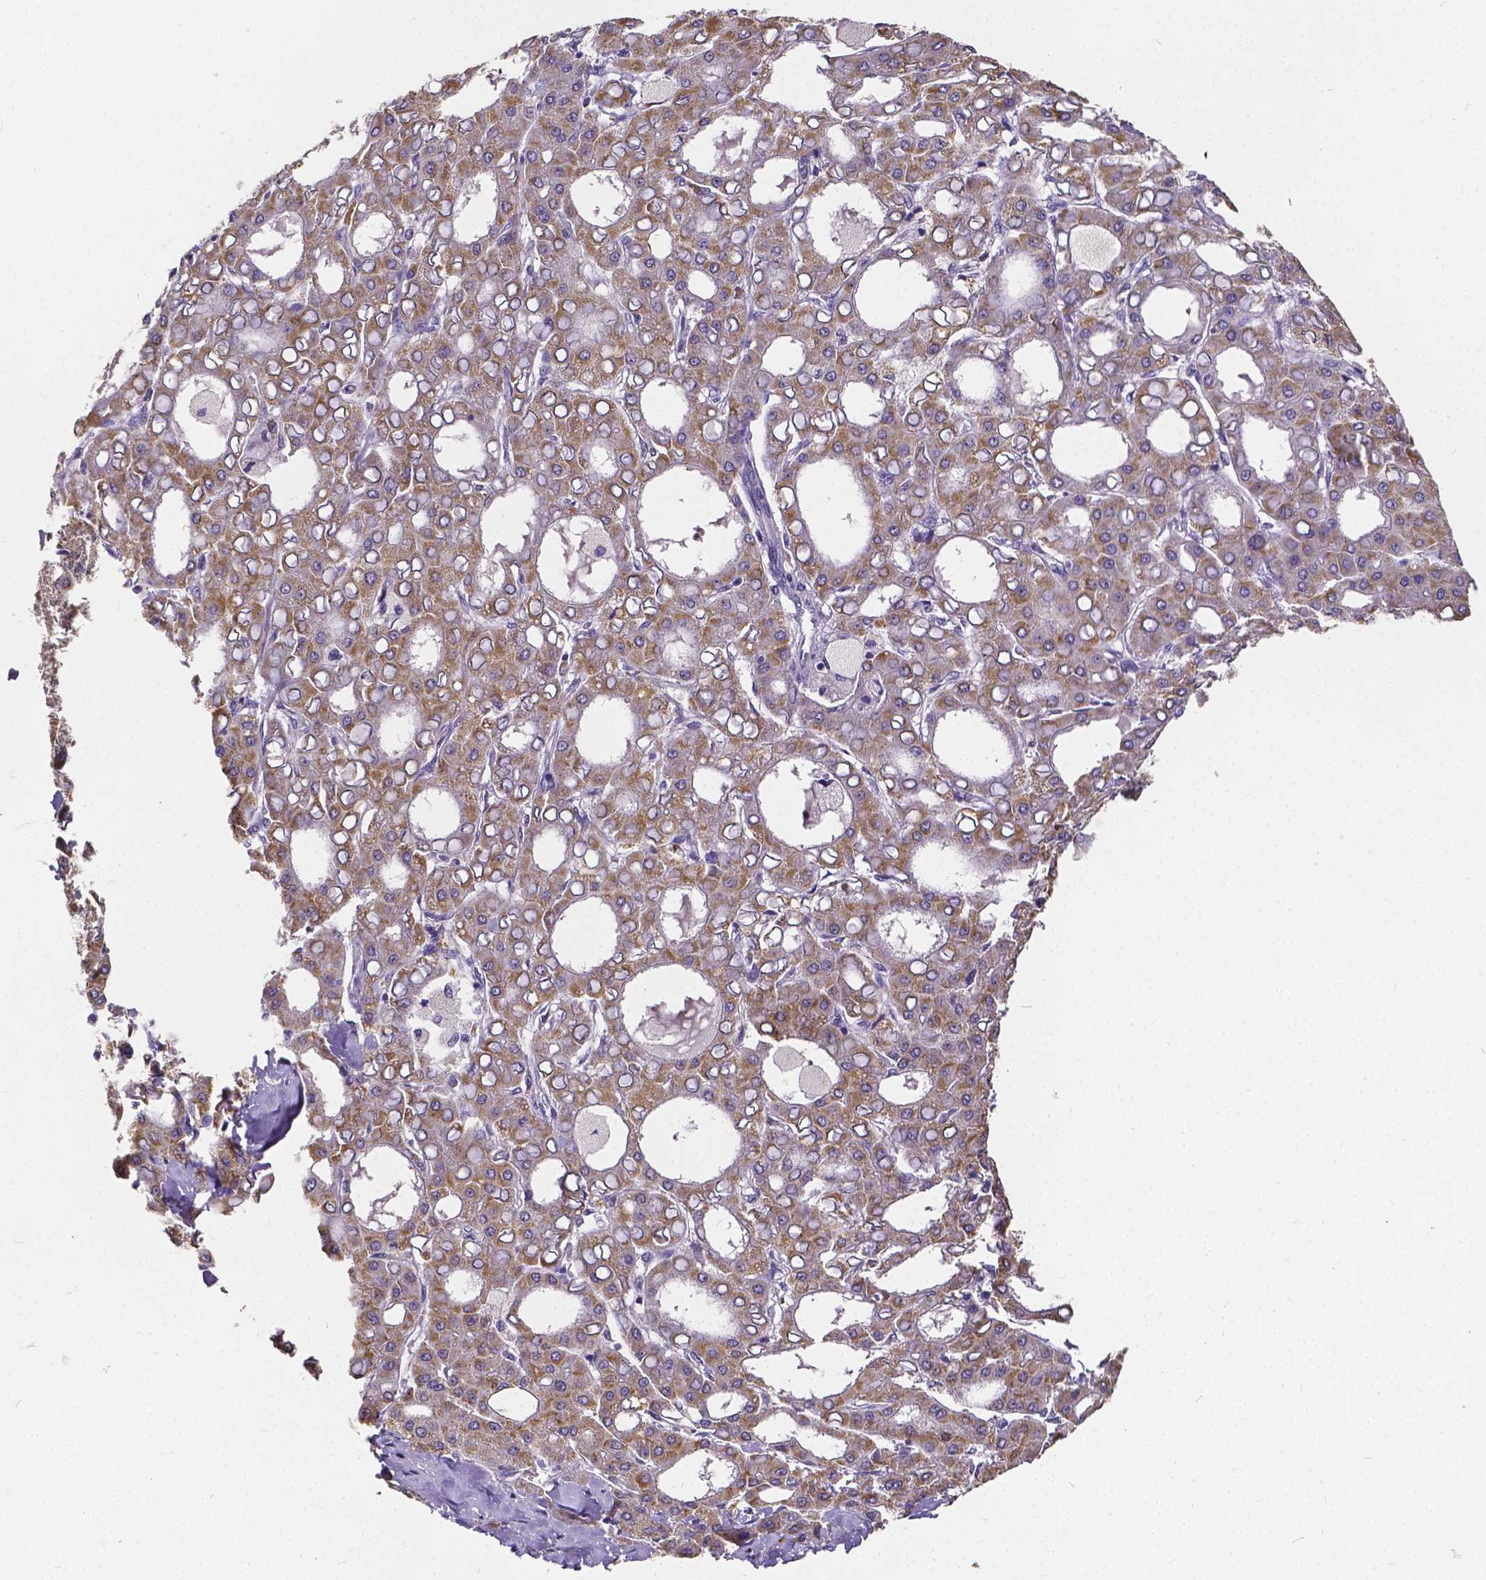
{"staining": {"intensity": "moderate", "quantity": ">75%", "location": "cytoplasmic/membranous"}, "tissue": "liver cancer", "cell_type": "Tumor cells", "image_type": "cancer", "snomed": [{"axis": "morphology", "description": "Carcinoma, Hepatocellular, NOS"}, {"axis": "topography", "description": "Liver"}], "caption": "Immunohistochemical staining of hepatocellular carcinoma (liver) shows medium levels of moderate cytoplasmic/membranous protein expression in approximately >75% of tumor cells.", "gene": "CTNNA2", "patient": {"sex": "male", "age": 65}}